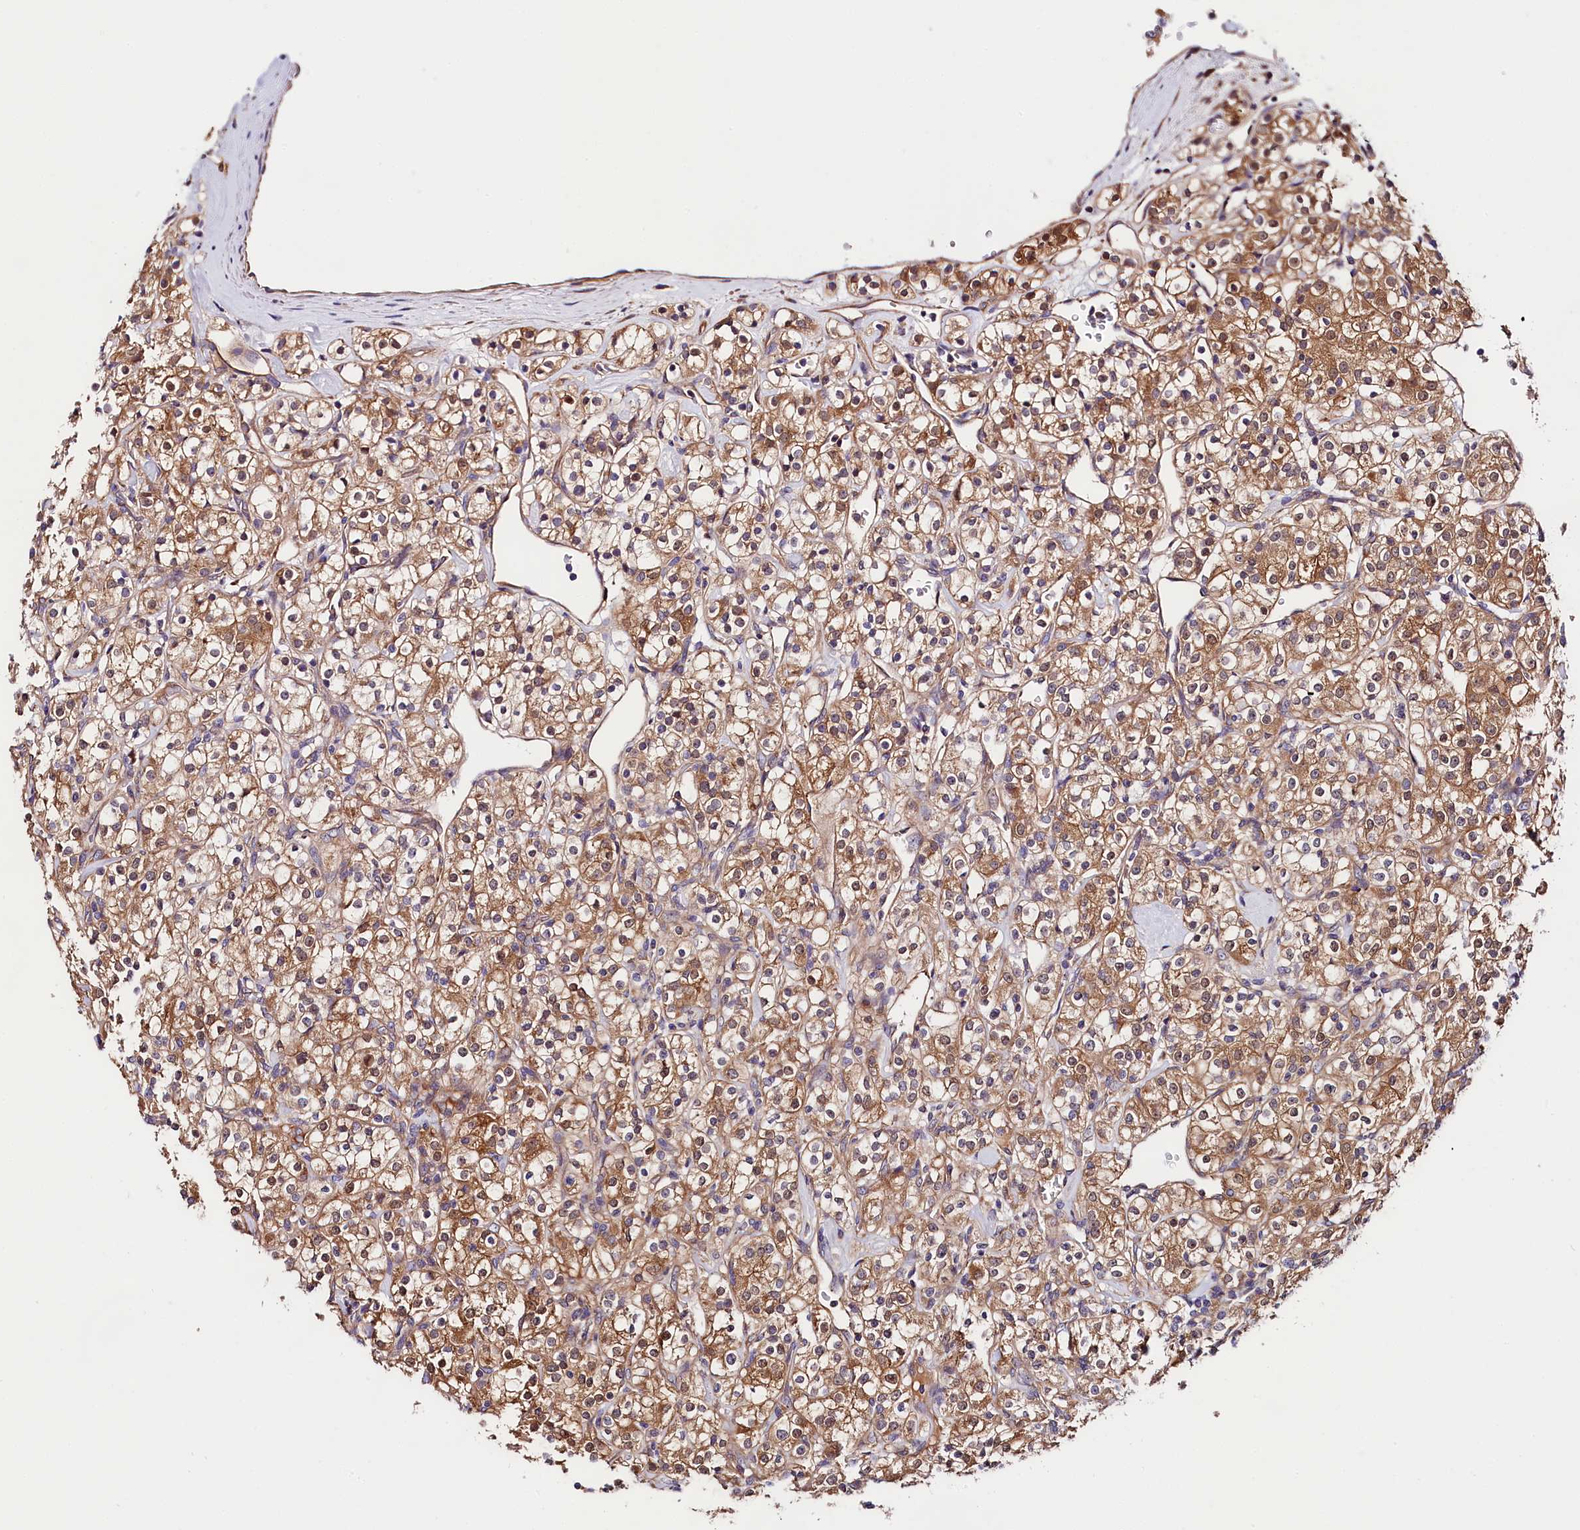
{"staining": {"intensity": "moderate", "quantity": ">75%", "location": "cytoplasmic/membranous"}, "tissue": "renal cancer", "cell_type": "Tumor cells", "image_type": "cancer", "snomed": [{"axis": "morphology", "description": "Adenocarcinoma, NOS"}, {"axis": "topography", "description": "Kidney"}], "caption": "Immunohistochemistry of renal cancer exhibits medium levels of moderate cytoplasmic/membranous staining in approximately >75% of tumor cells. The staining is performed using DAB (3,3'-diaminobenzidine) brown chromogen to label protein expression. The nuclei are counter-stained blue using hematoxylin.", "gene": "SPG11", "patient": {"sex": "male", "age": 77}}